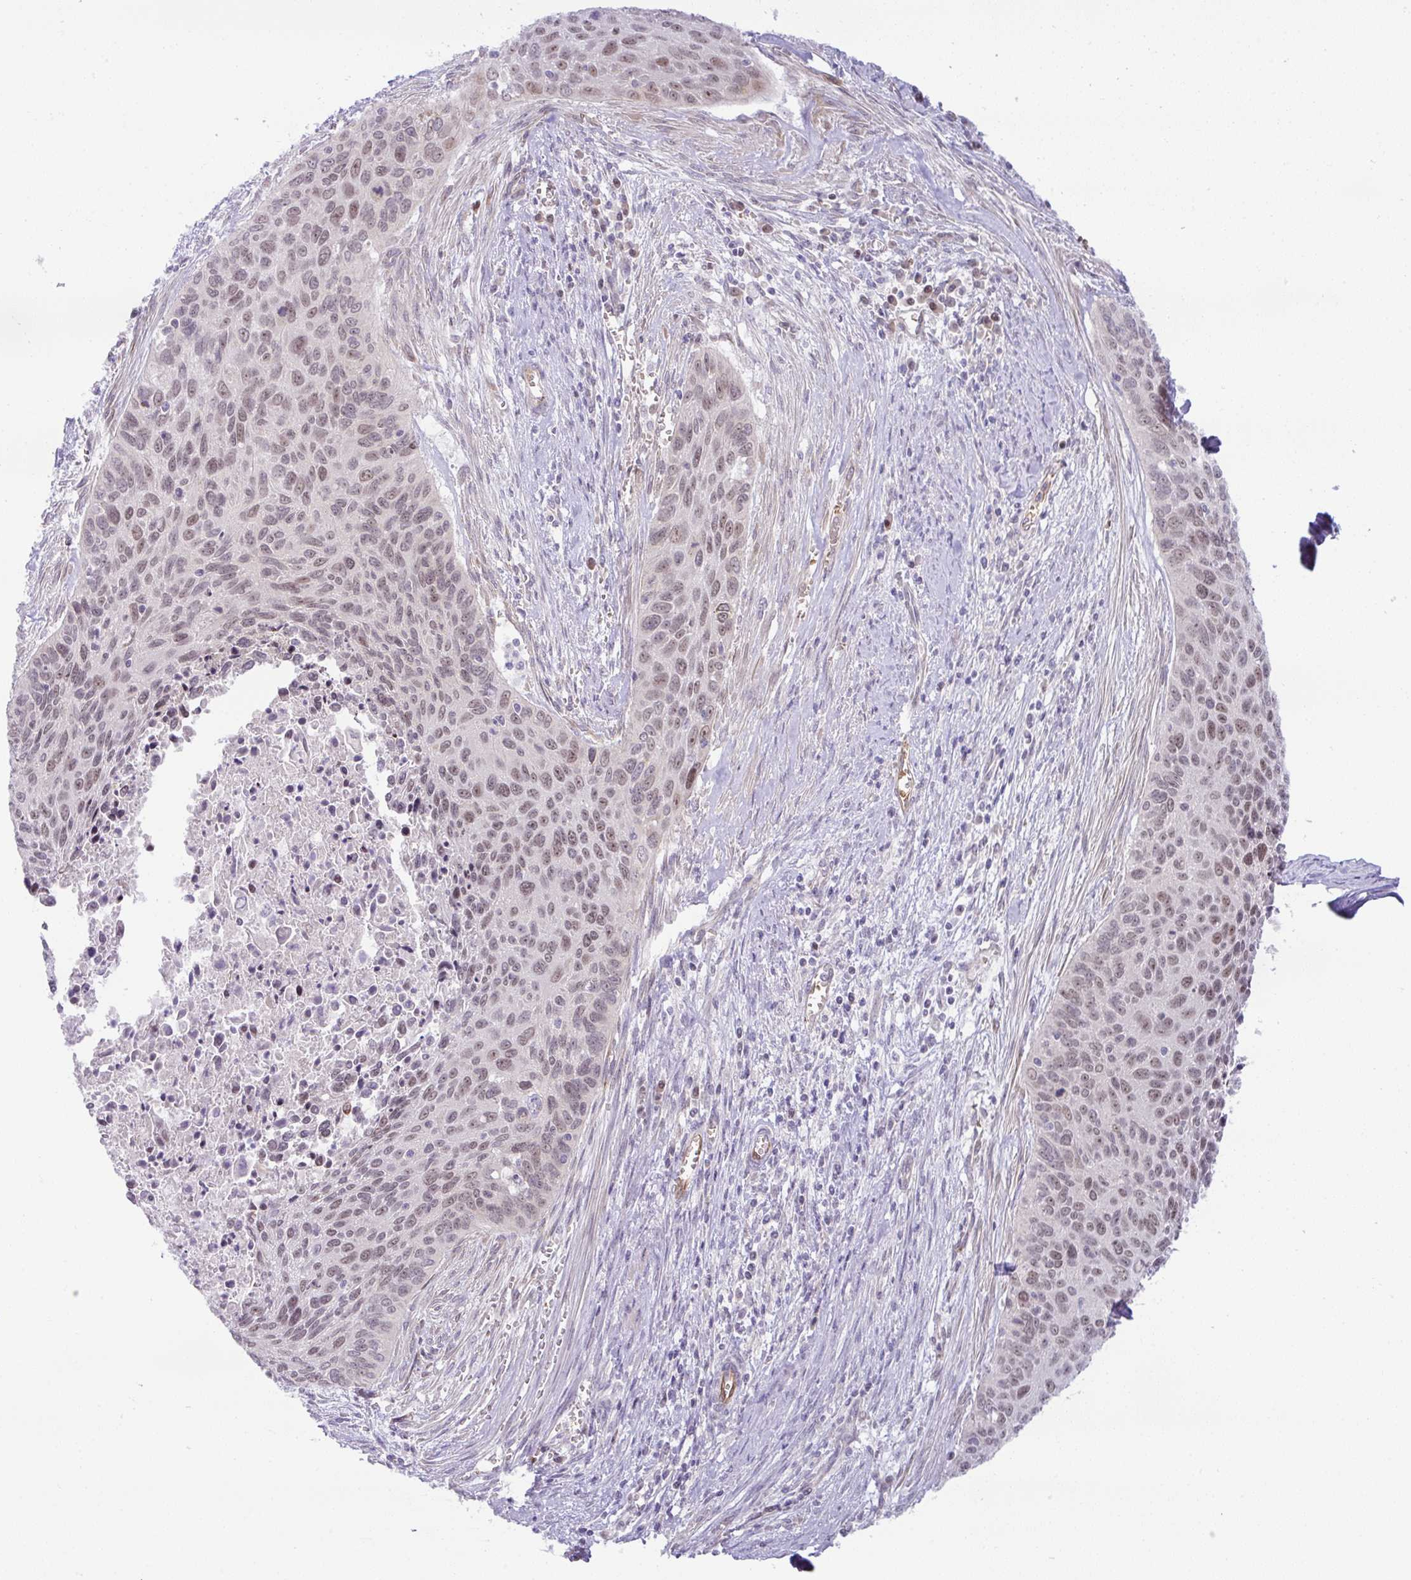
{"staining": {"intensity": "moderate", "quantity": "25%-75%", "location": "nuclear"}, "tissue": "cervical cancer", "cell_type": "Tumor cells", "image_type": "cancer", "snomed": [{"axis": "morphology", "description": "Squamous cell carcinoma, NOS"}, {"axis": "topography", "description": "Cervix"}], "caption": "Cervical cancer stained for a protein (brown) exhibits moderate nuclear positive positivity in approximately 25%-75% of tumor cells.", "gene": "PARP2", "patient": {"sex": "female", "age": 55}}